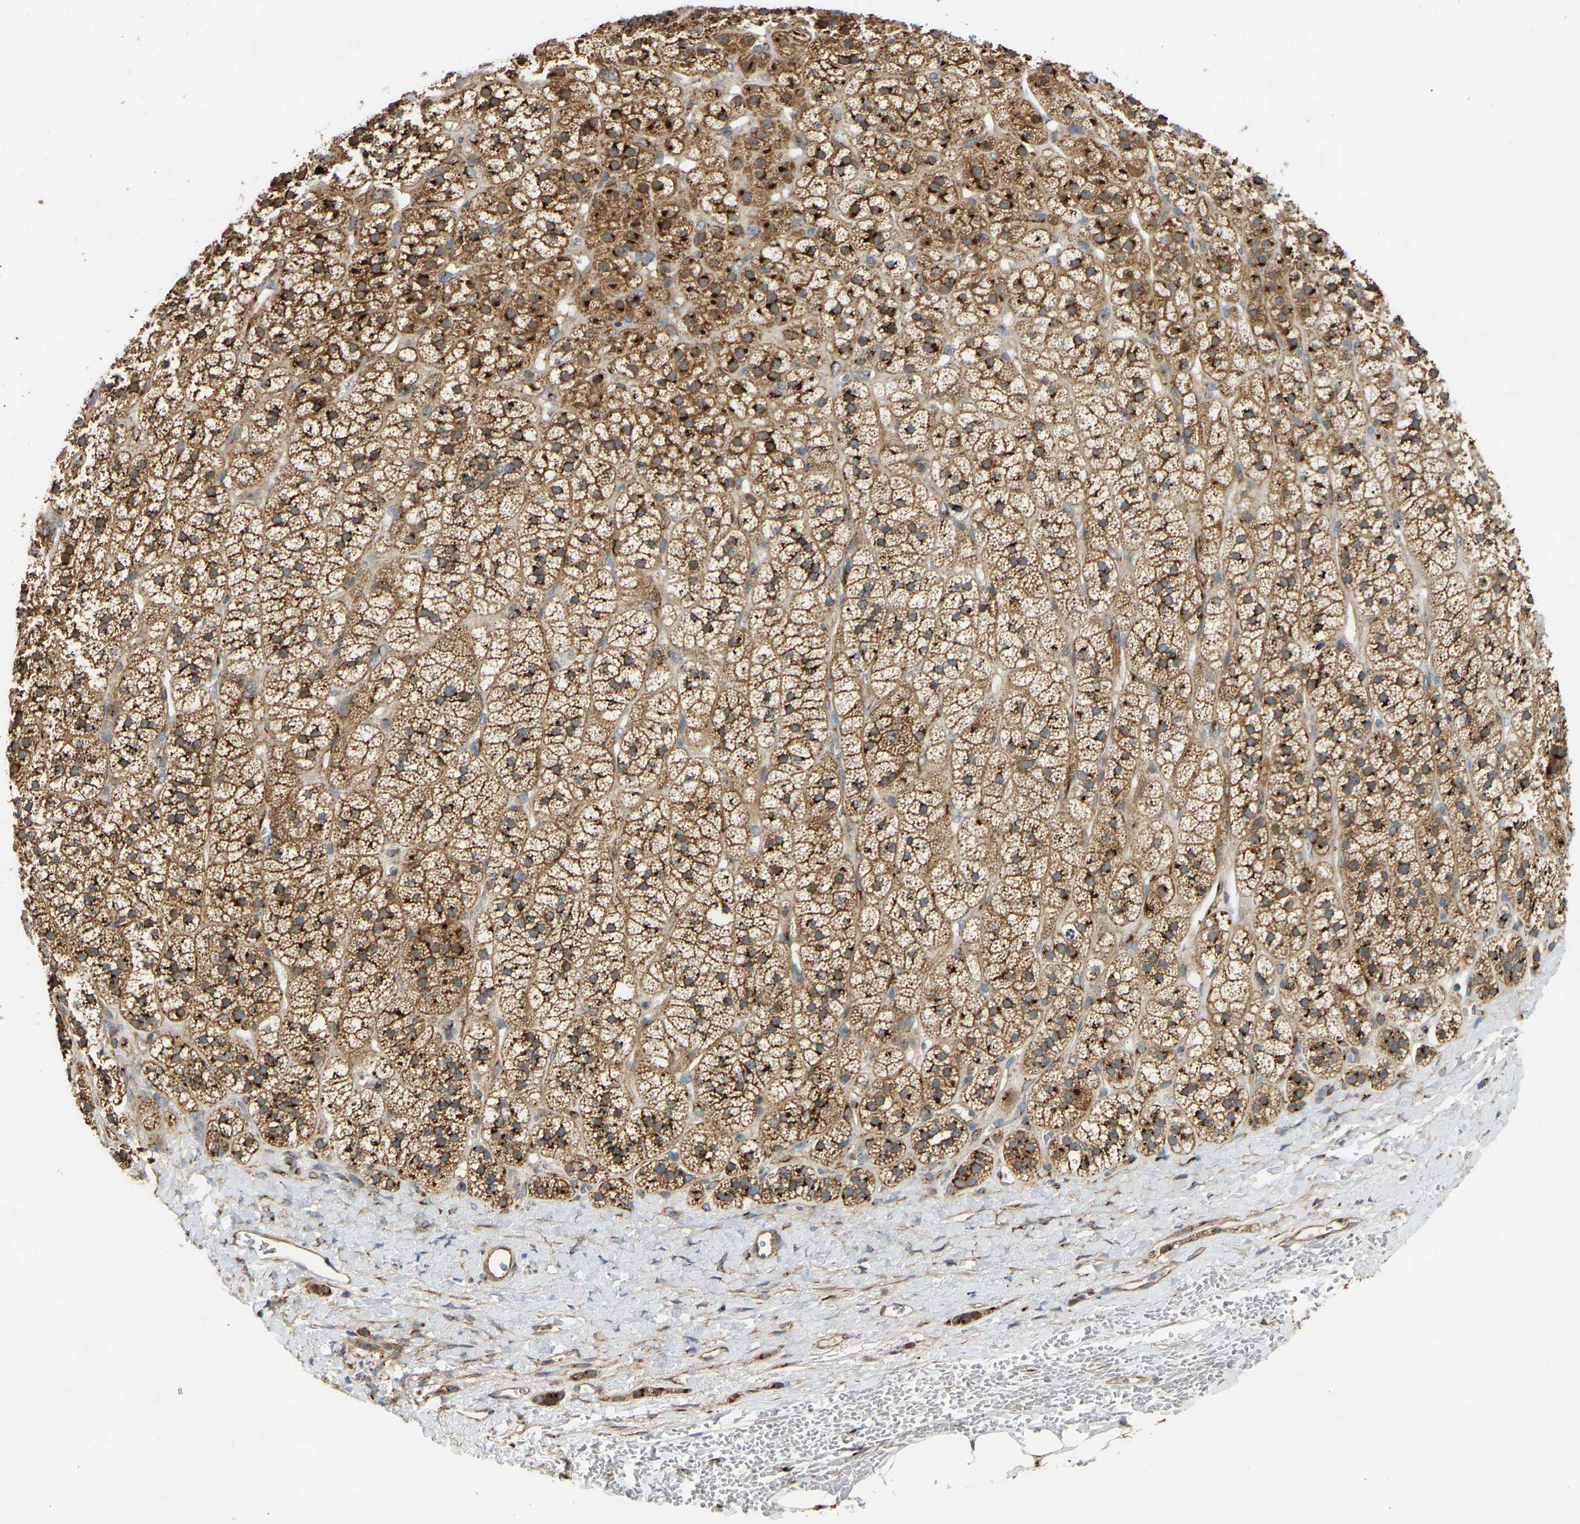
{"staining": {"intensity": "strong", "quantity": ">75%", "location": "cytoplasmic/membranous"}, "tissue": "adrenal gland", "cell_type": "Glandular cells", "image_type": "normal", "snomed": [{"axis": "morphology", "description": "Normal tissue, NOS"}, {"axis": "topography", "description": "Adrenal gland"}], "caption": "A brown stain shows strong cytoplasmic/membranous expression of a protein in glandular cells of benign adrenal gland.", "gene": "YIPF2", "patient": {"sex": "male", "age": 56}}